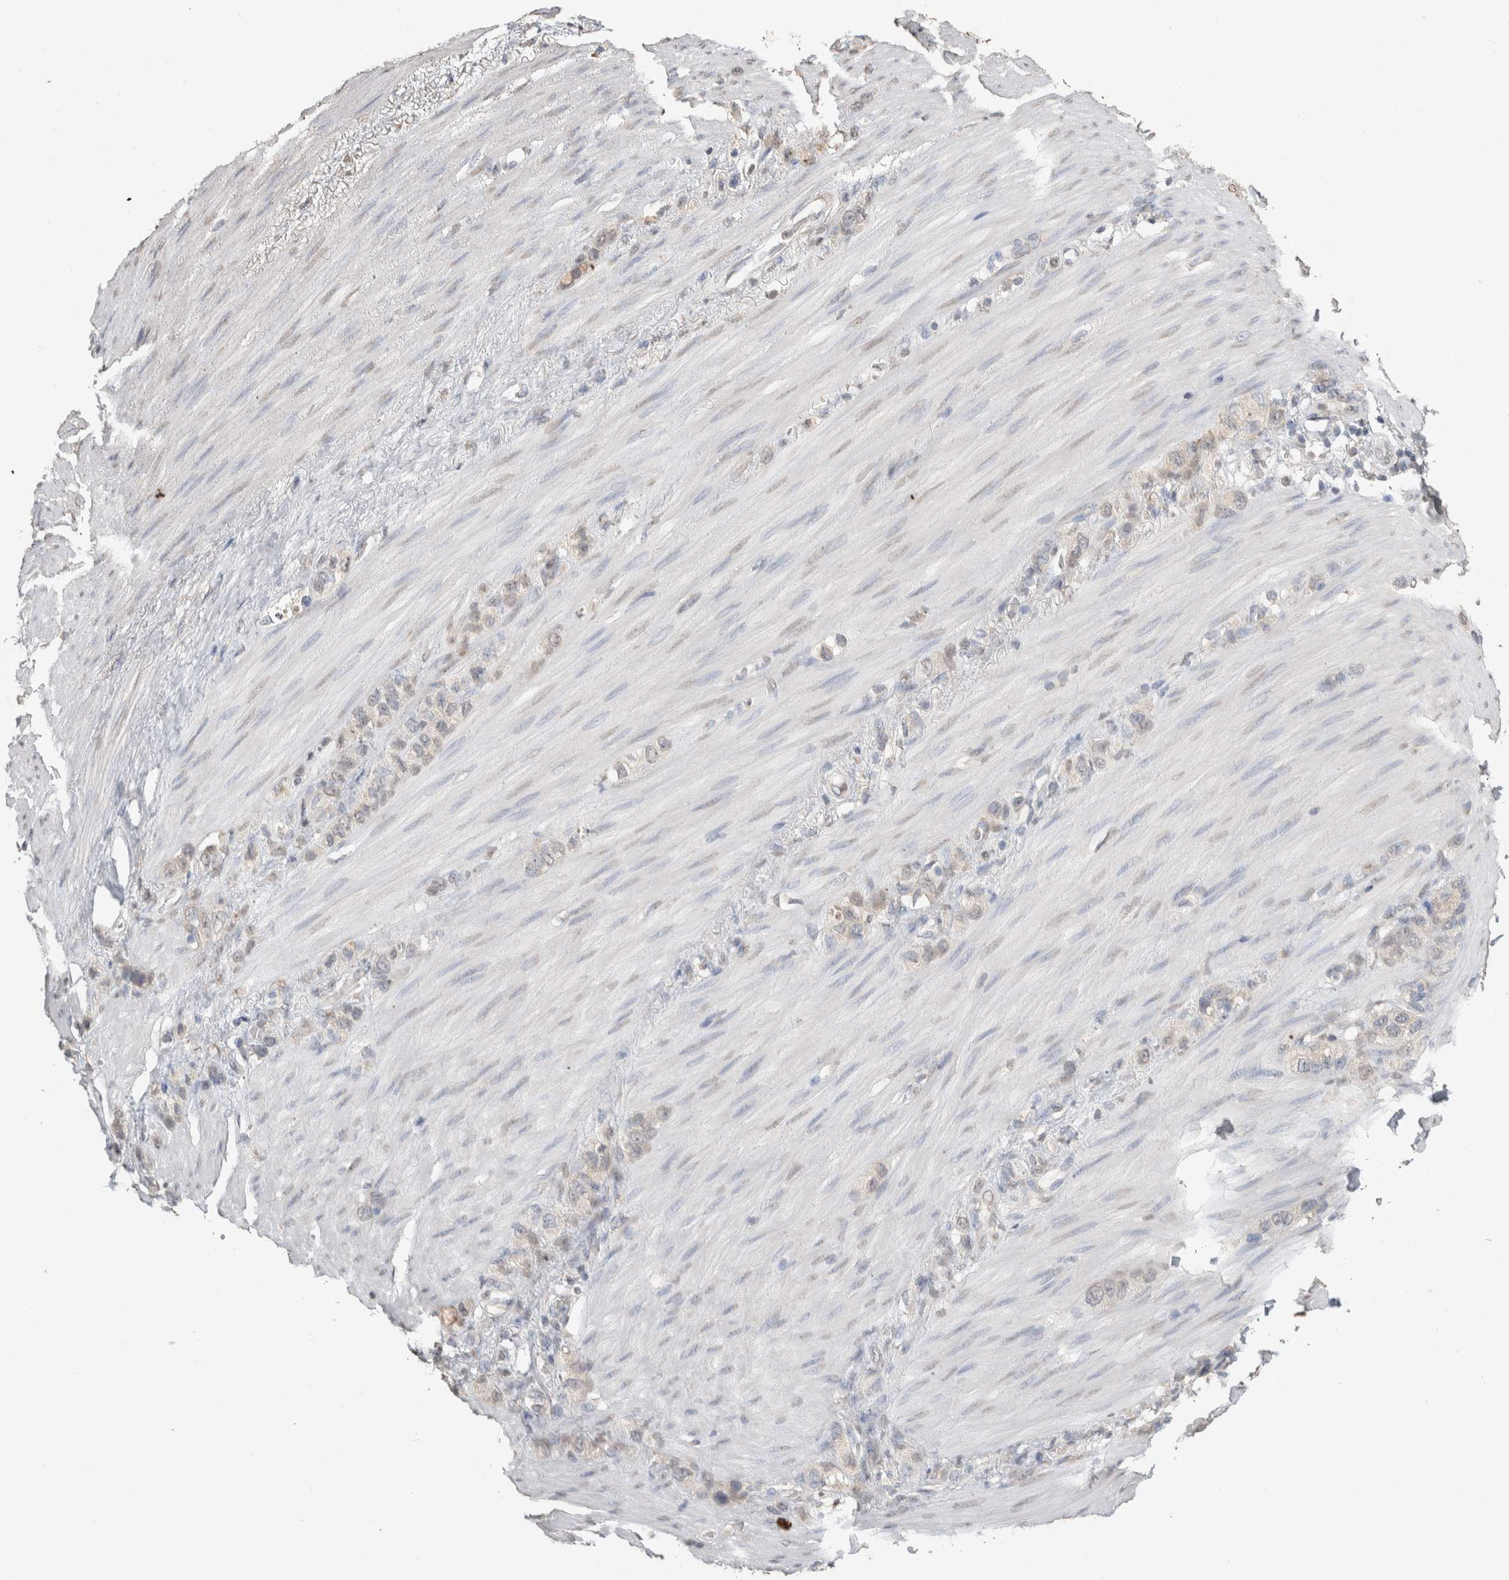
{"staining": {"intensity": "weak", "quantity": "<25%", "location": "cytoplasmic/membranous"}, "tissue": "stomach cancer", "cell_type": "Tumor cells", "image_type": "cancer", "snomed": [{"axis": "morphology", "description": "Adenocarcinoma, NOS"}, {"axis": "morphology", "description": "Adenocarcinoma, High grade"}, {"axis": "topography", "description": "Stomach, upper"}, {"axis": "topography", "description": "Stomach, lower"}], "caption": "Stomach cancer was stained to show a protein in brown. There is no significant staining in tumor cells.", "gene": "NAALADL2", "patient": {"sex": "female", "age": 65}}